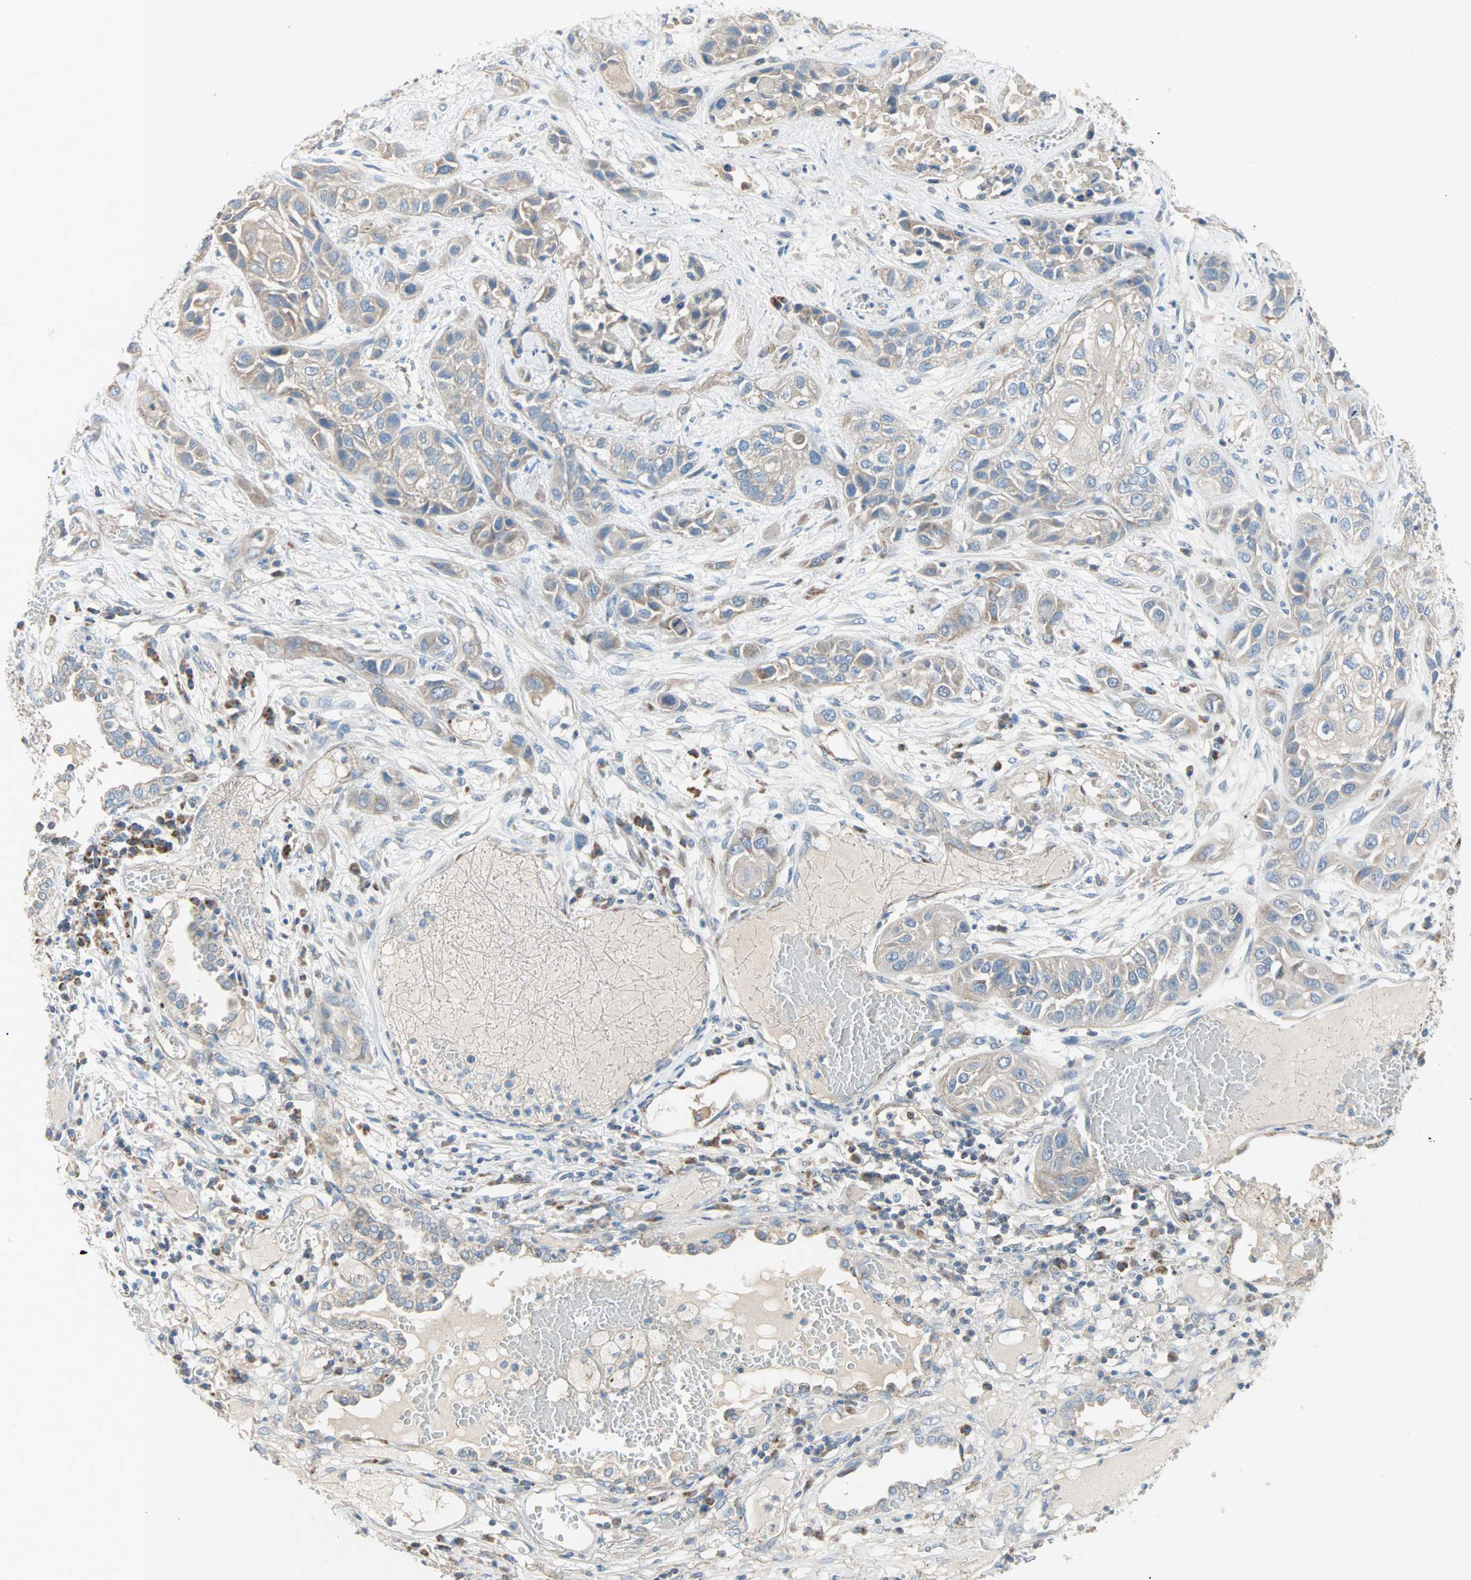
{"staining": {"intensity": "weak", "quantity": ">75%", "location": "cytoplasmic/membranous"}, "tissue": "lung cancer", "cell_type": "Tumor cells", "image_type": "cancer", "snomed": [{"axis": "morphology", "description": "Squamous cell carcinoma, NOS"}, {"axis": "topography", "description": "Lung"}], "caption": "Tumor cells exhibit low levels of weak cytoplasmic/membranous positivity in approximately >75% of cells in human lung cancer.", "gene": "ACVRL1", "patient": {"sex": "male", "age": 71}}